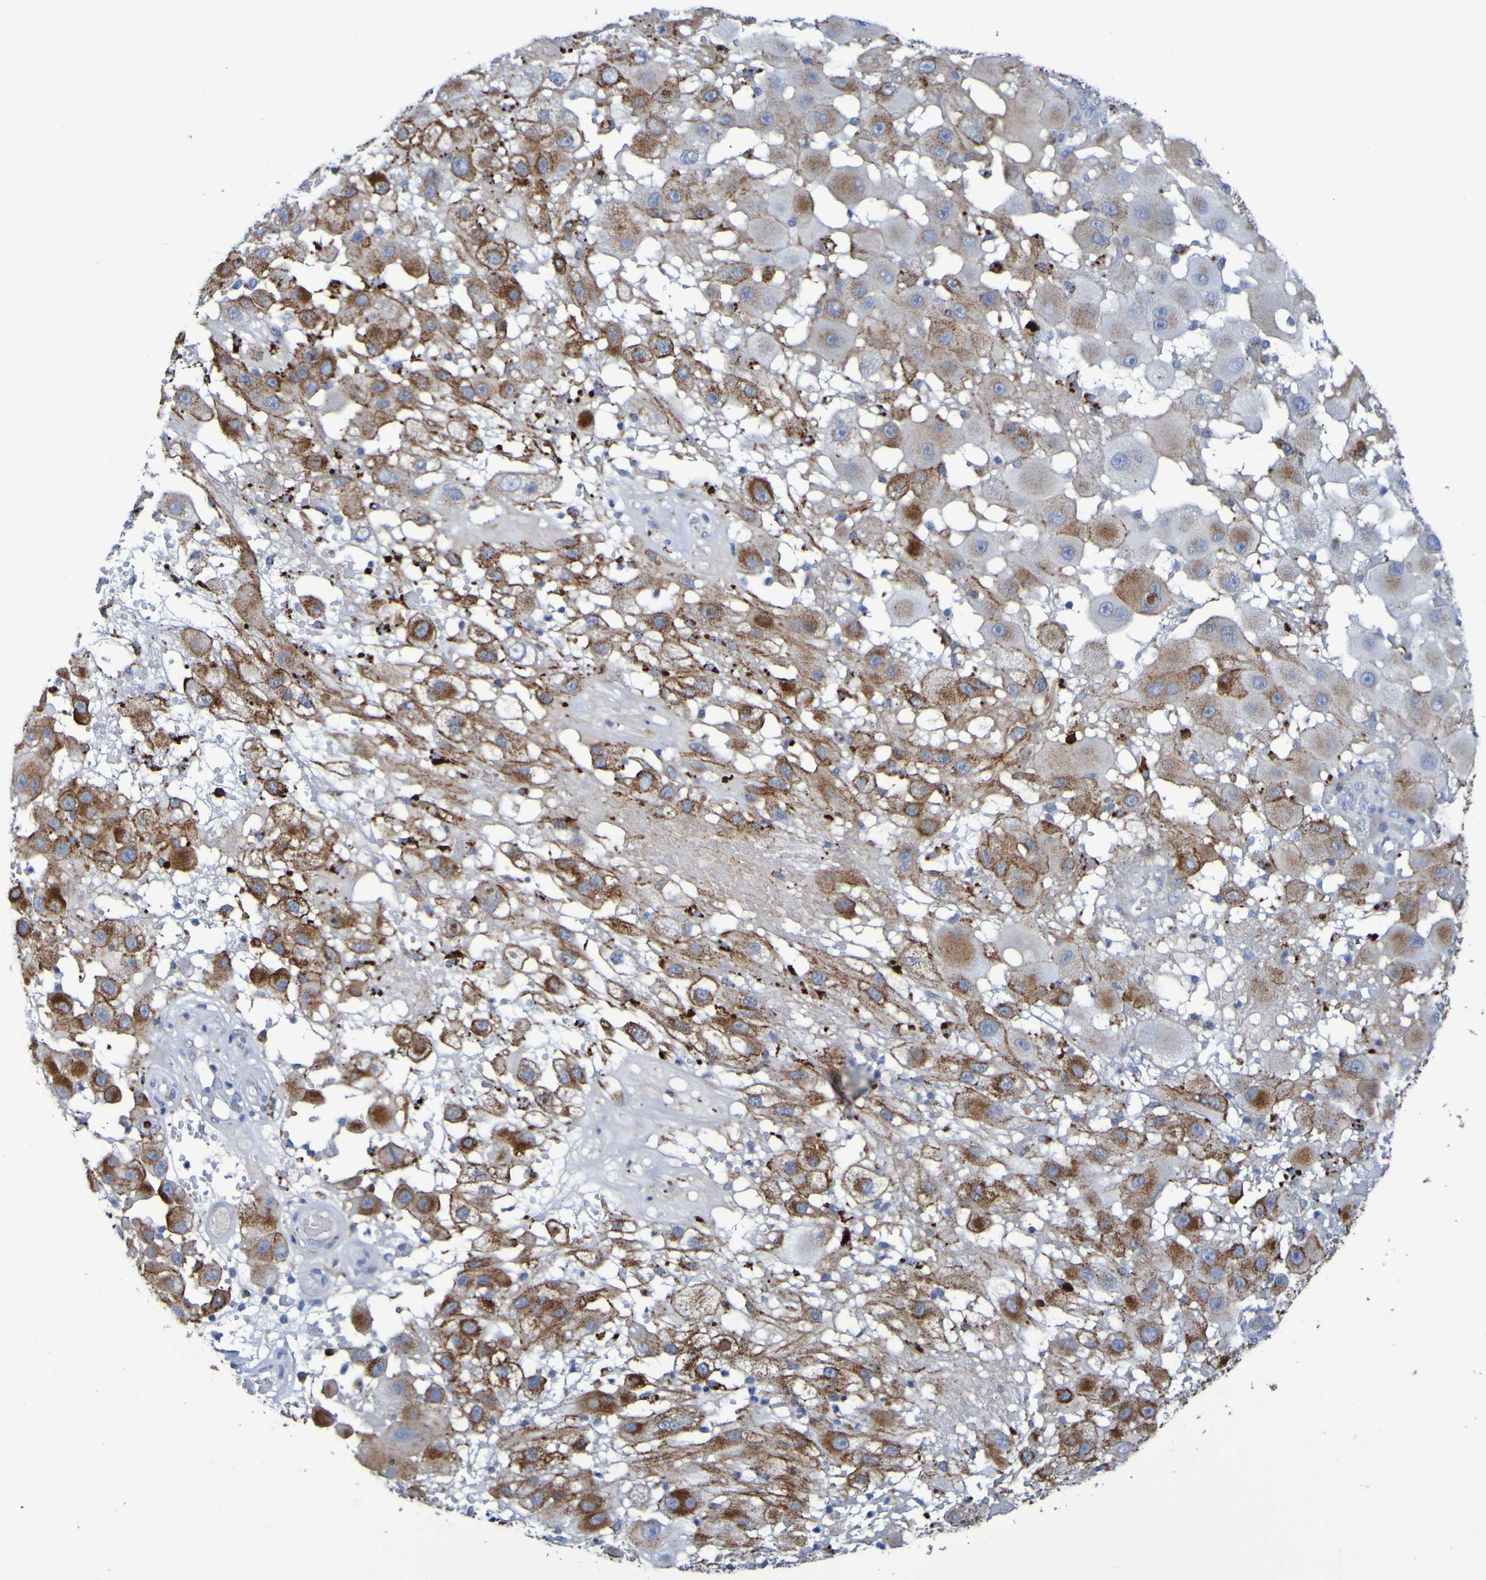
{"staining": {"intensity": "moderate", "quantity": "25%-75%", "location": "cytoplasmic/membranous"}, "tissue": "melanoma", "cell_type": "Tumor cells", "image_type": "cancer", "snomed": [{"axis": "morphology", "description": "Malignant melanoma, NOS"}, {"axis": "topography", "description": "Skin"}], "caption": "Moderate cytoplasmic/membranous staining for a protein is appreciated in approximately 25%-75% of tumor cells of melanoma using IHC.", "gene": "C11orf24", "patient": {"sex": "female", "age": 81}}